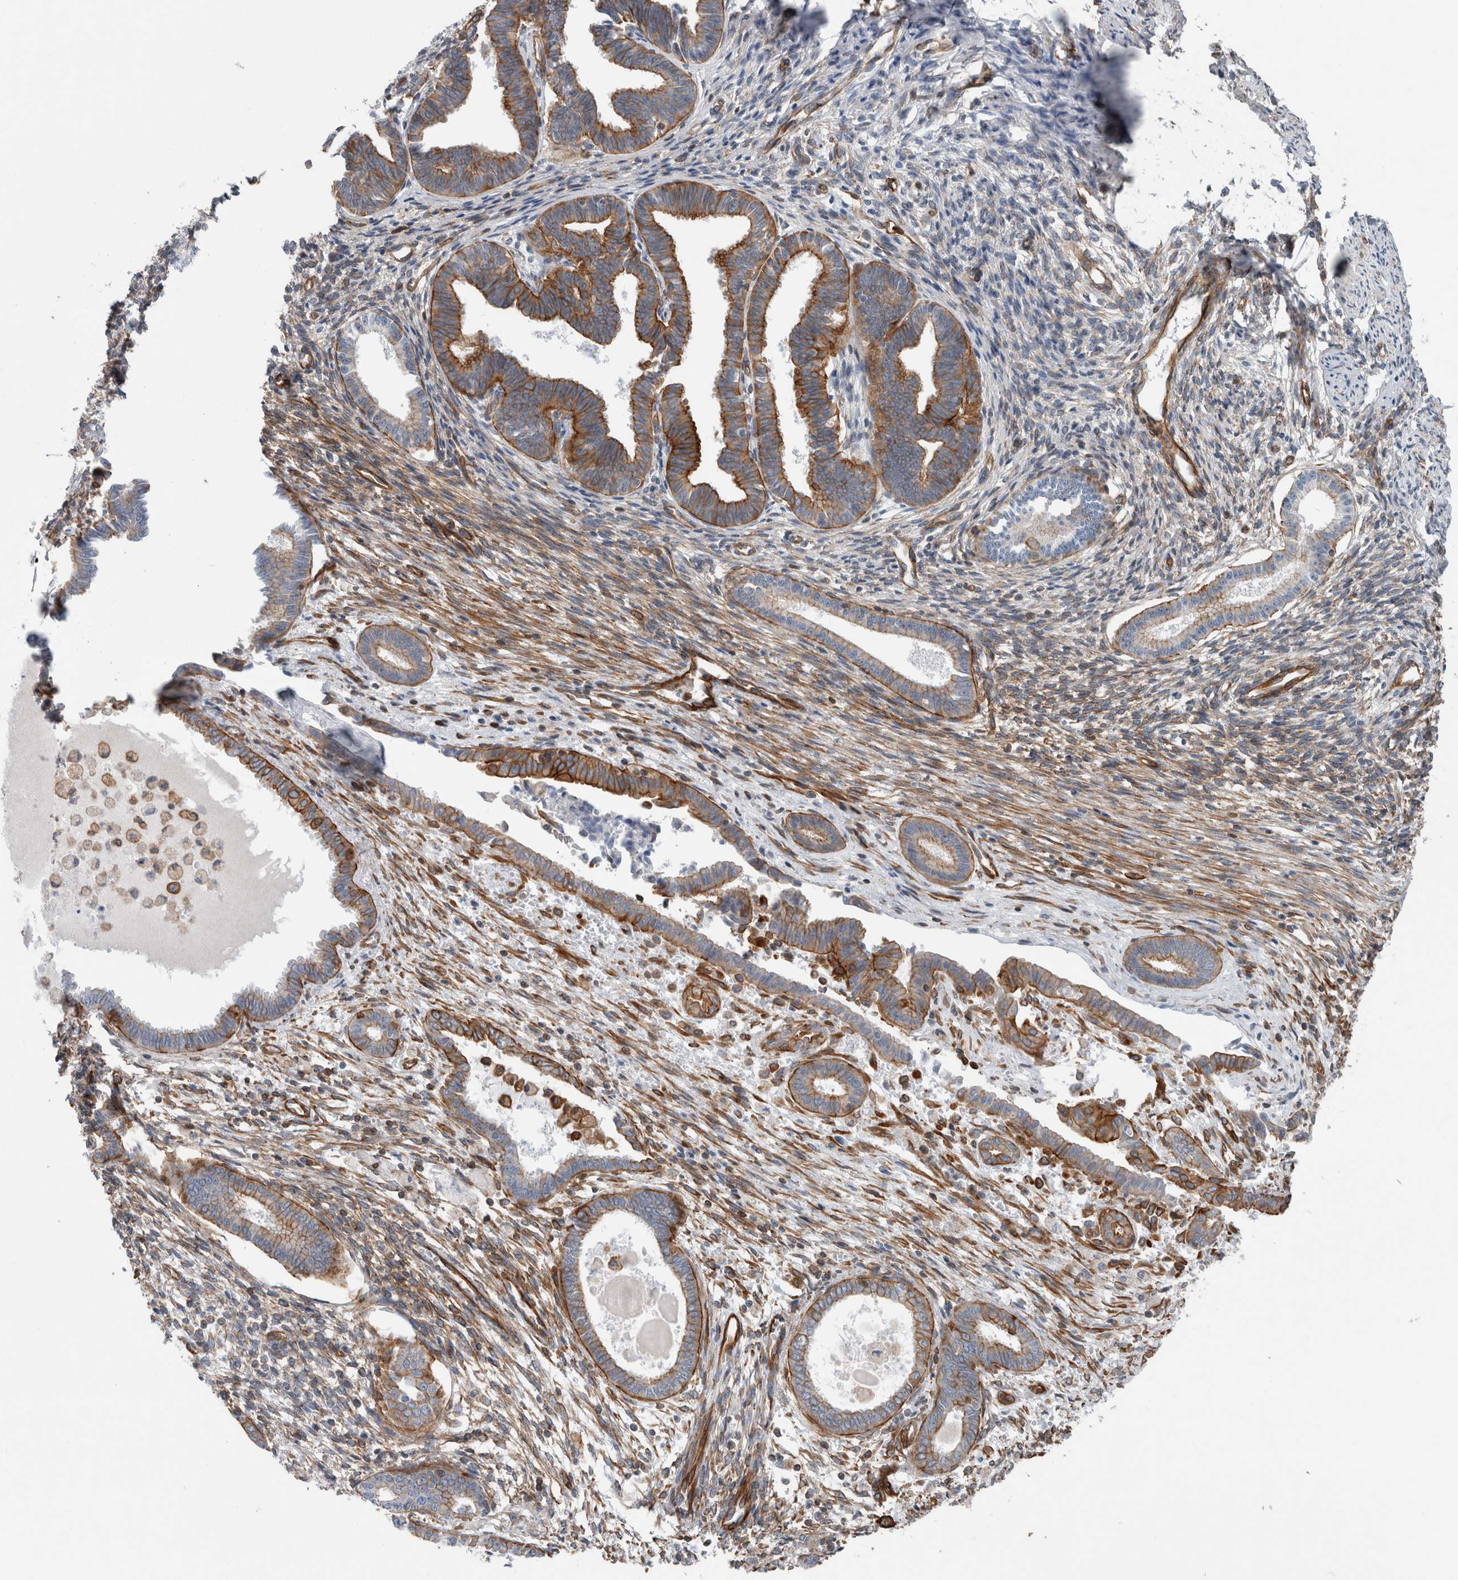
{"staining": {"intensity": "negative", "quantity": "none", "location": "none"}, "tissue": "endometrium", "cell_type": "Cells in endometrial stroma", "image_type": "normal", "snomed": [{"axis": "morphology", "description": "Normal tissue, NOS"}, {"axis": "topography", "description": "Endometrium"}], "caption": "Immunohistochemistry of benign endometrium displays no positivity in cells in endometrial stroma.", "gene": "PLEC", "patient": {"sex": "female", "age": 56}}